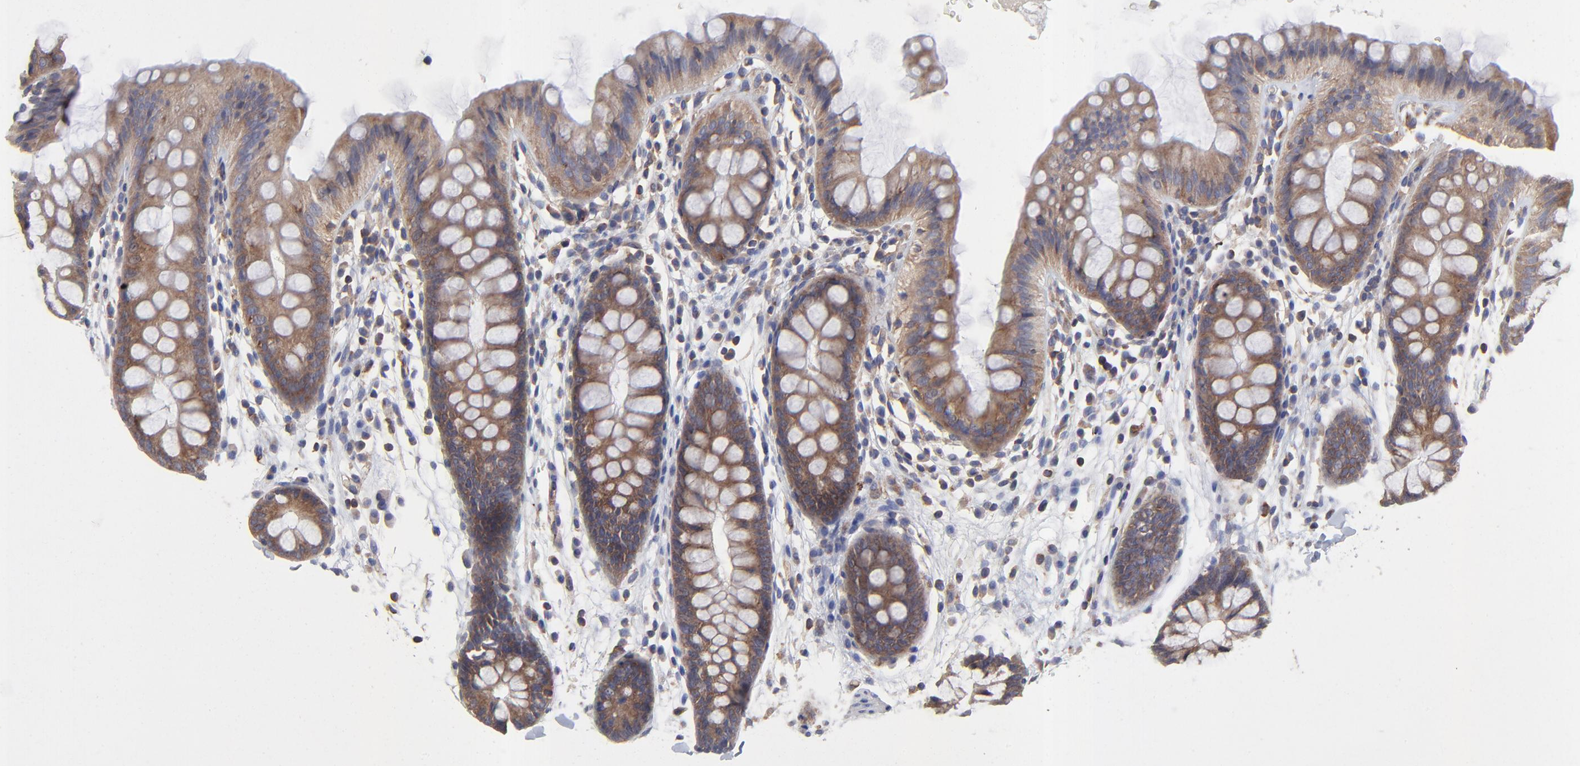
{"staining": {"intensity": "moderate", "quantity": ">75%", "location": "cytoplasmic/membranous"}, "tissue": "colon", "cell_type": "Endothelial cells", "image_type": "normal", "snomed": [{"axis": "morphology", "description": "Normal tissue, NOS"}, {"axis": "topography", "description": "Smooth muscle"}, {"axis": "topography", "description": "Colon"}], "caption": "The micrograph reveals staining of unremarkable colon, revealing moderate cytoplasmic/membranous protein positivity (brown color) within endothelial cells. (Brightfield microscopy of DAB IHC at high magnification).", "gene": "SULF2", "patient": {"sex": "male", "age": 67}}